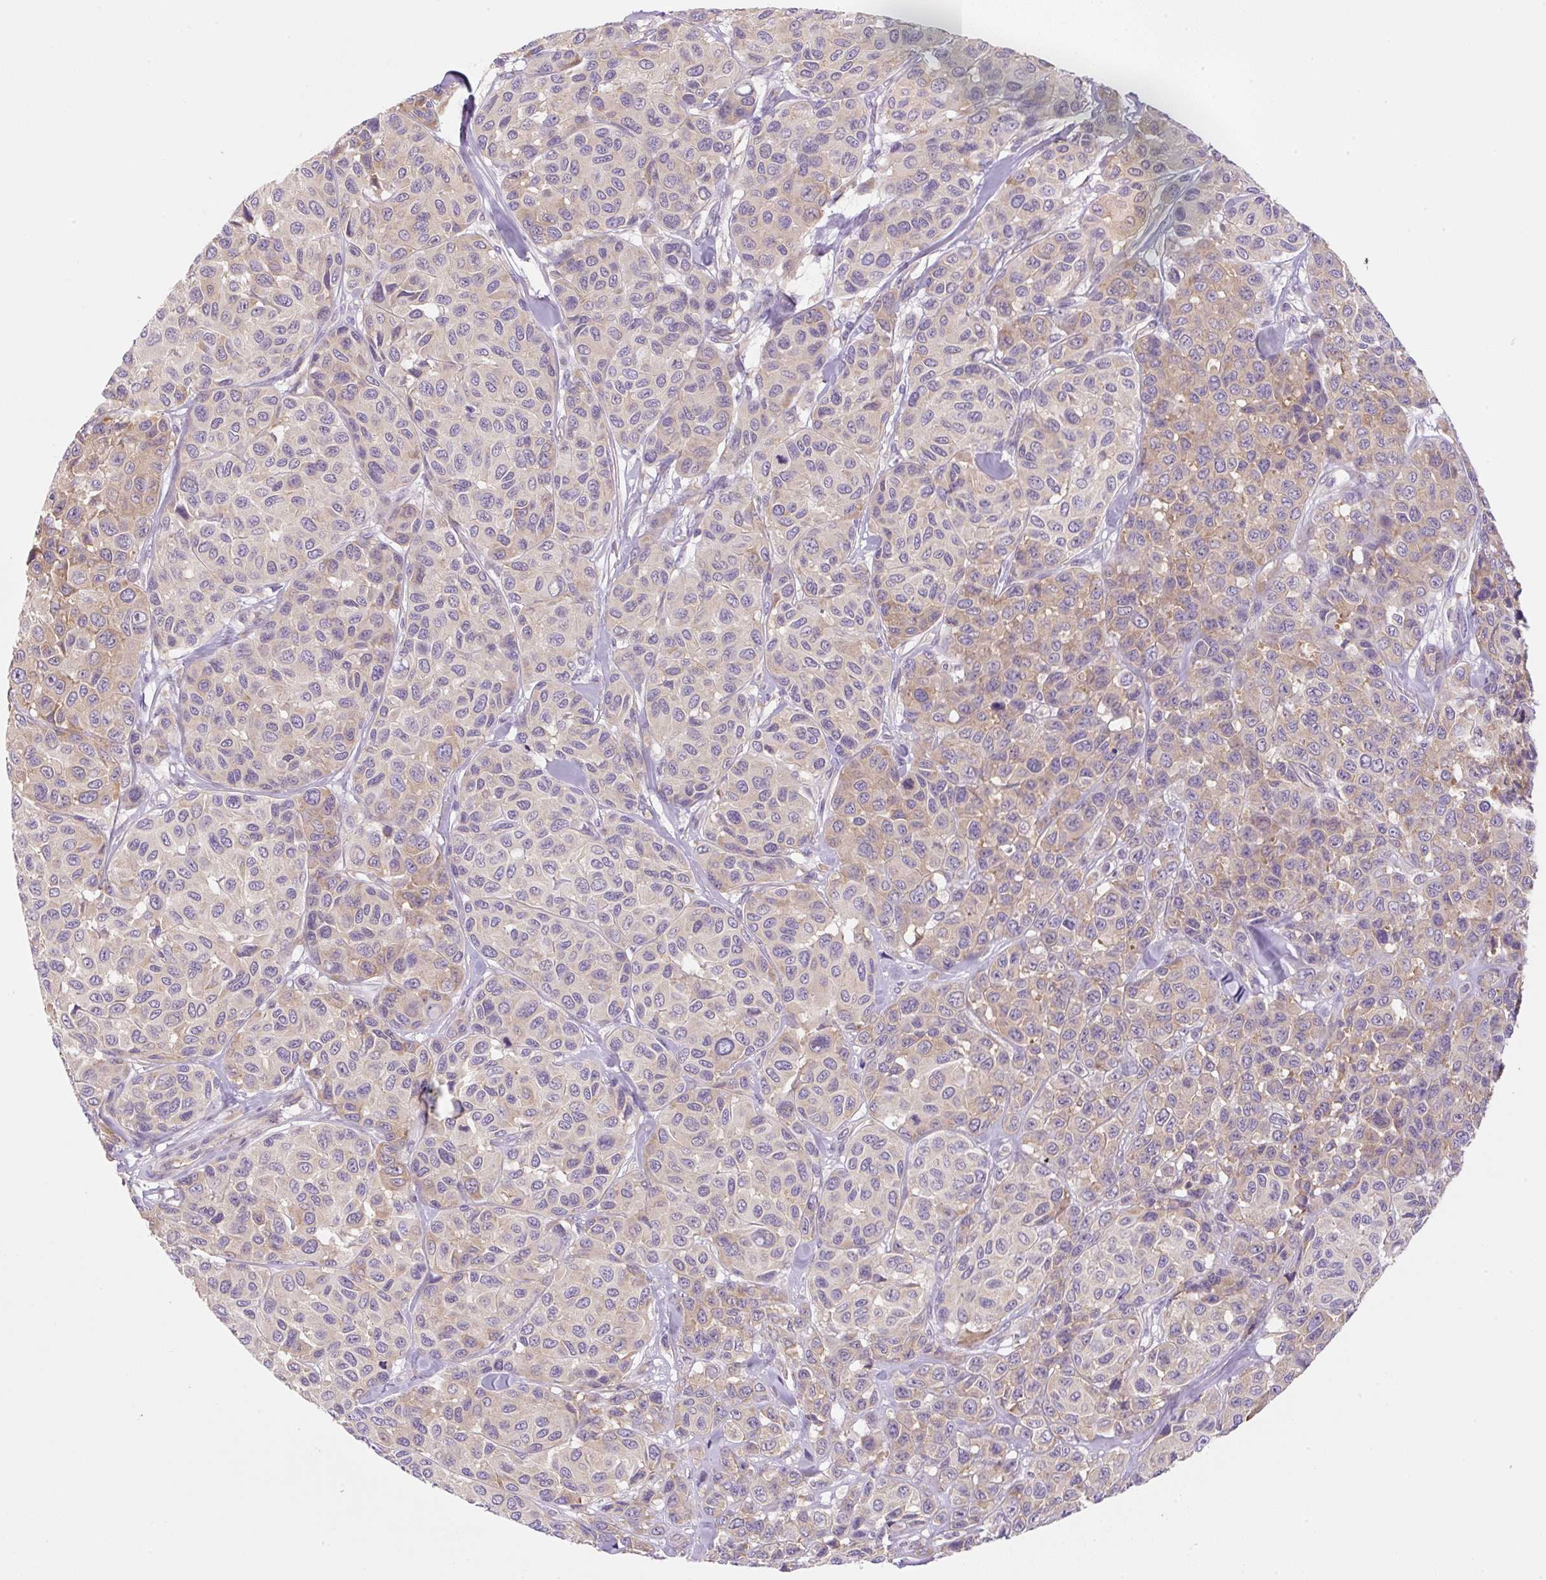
{"staining": {"intensity": "weak", "quantity": "25%-75%", "location": "cytoplasmic/membranous"}, "tissue": "melanoma", "cell_type": "Tumor cells", "image_type": "cancer", "snomed": [{"axis": "morphology", "description": "Malignant melanoma, NOS"}, {"axis": "topography", "description": "Skin"}], "caption": "Protein staining of malignant melanoma tissue exhibits weak cytoplasmic/membranous positivity in approximately 25%-75% of tumor cells. (DAB = brown stain, brightfield microscopy at high magnification).", "gene": "RPL18A", "patient": {"sex": "female", "age": 66}}